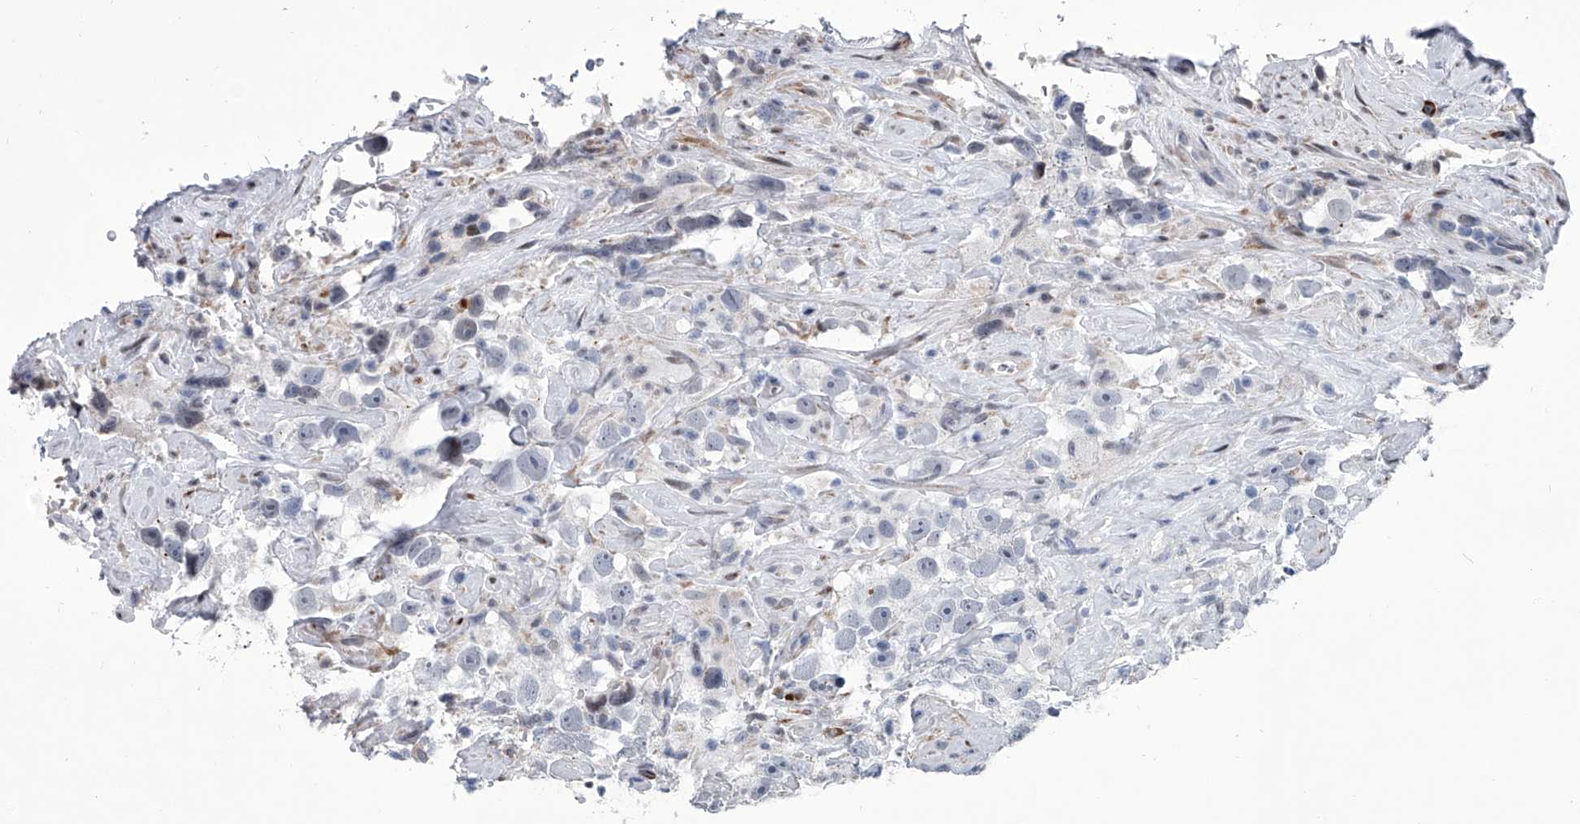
{"staining": {"intensity": "negative", "quantity": "none", "location": "none"}, "tissue": "testis cancer", "cell_type": "Tumor cells", "image_type": "cancer", "snomed": [{"axis": "morphology", "description": "Seminoma, NOS"}, {"axis": "topography", "description": "Testis"}], "caption": "This is an IHC histopathology image of seminoma (testis). There is no staining in tumor cells.", "gene": "PPP2R5D", "patient": {"sex": "male", "age": 49}}